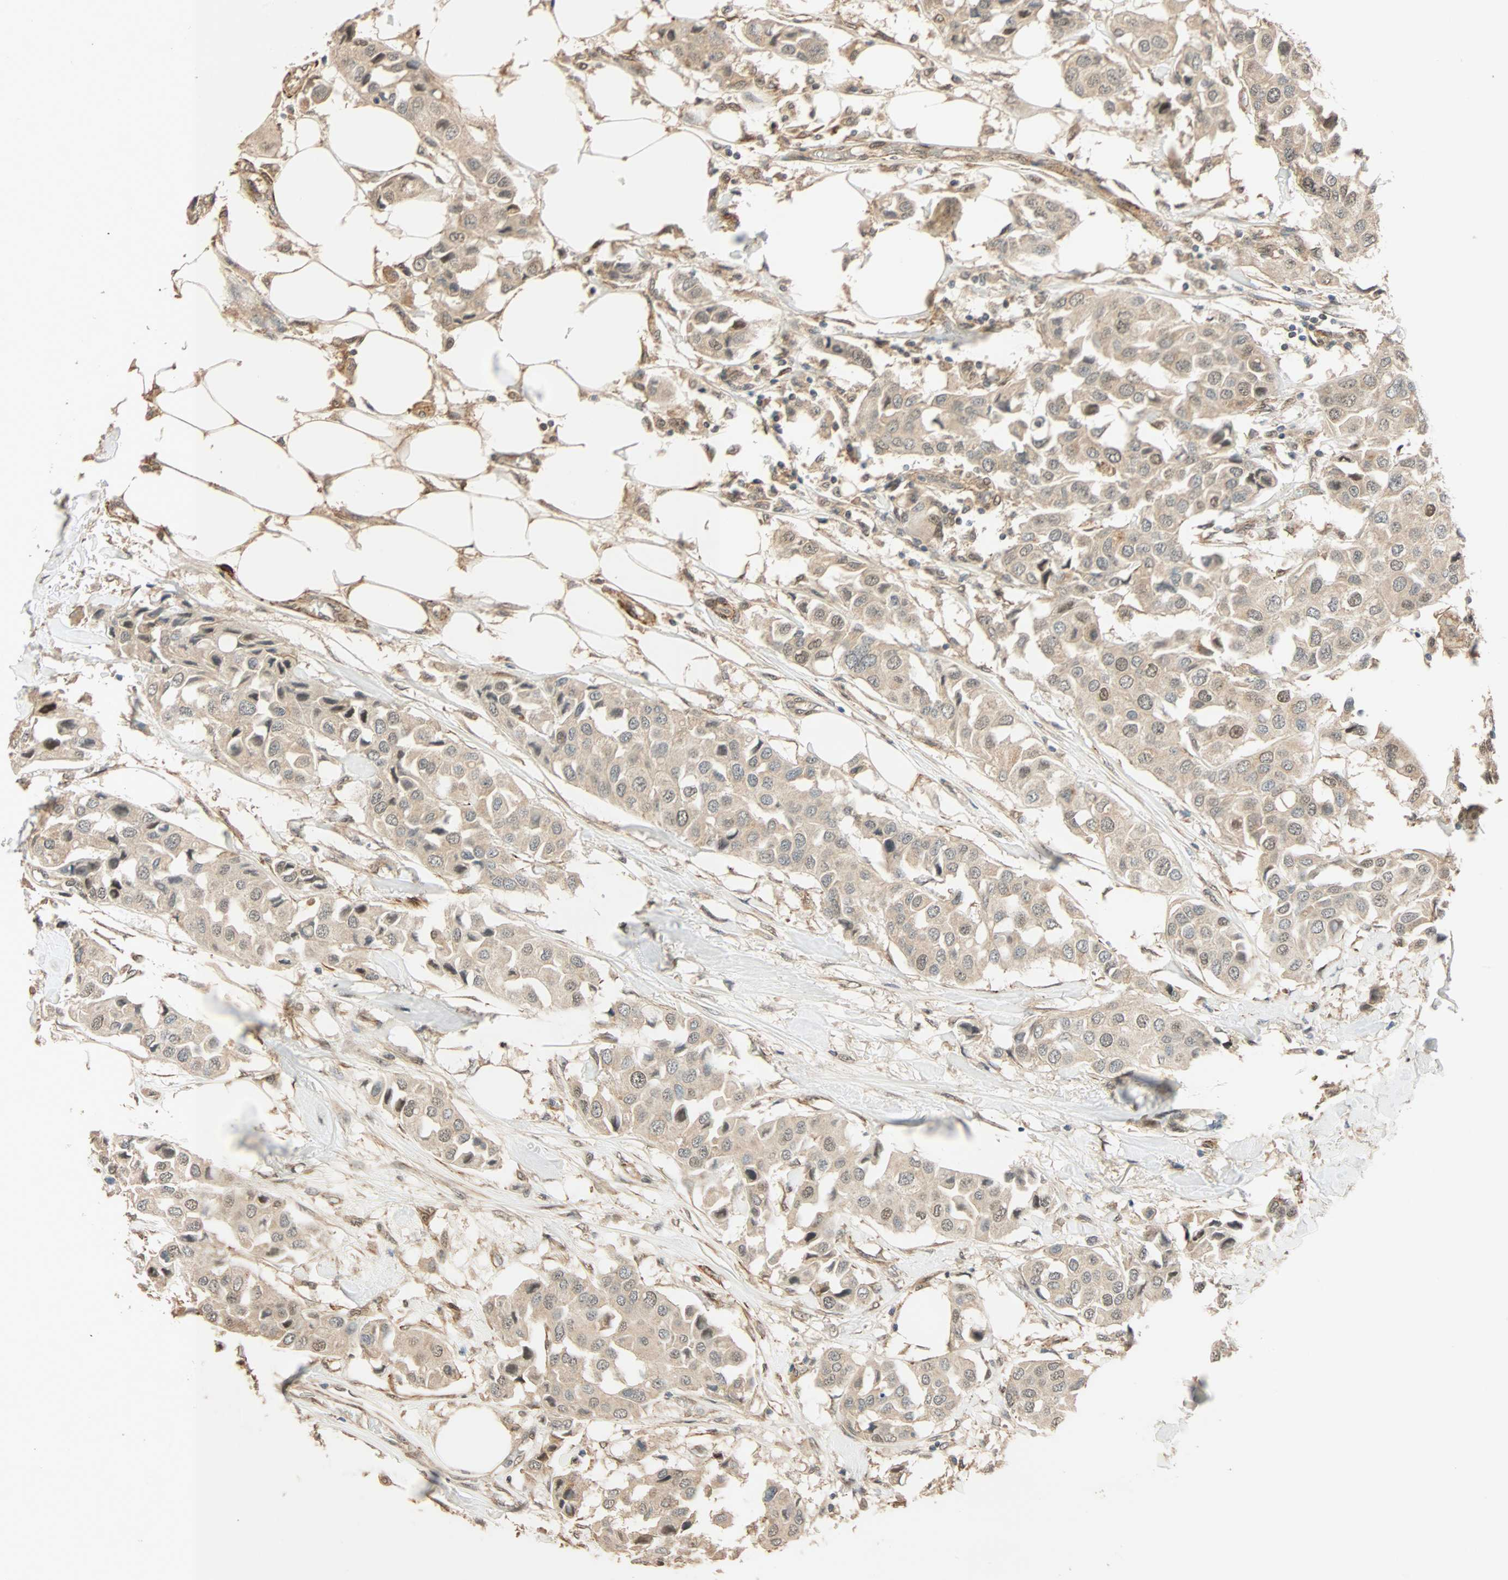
{"staining": {"intensity": "moderate", "quantity": ">75%", "location": "cytoplasmic/membranous,nuclear"}, "tissue": "breast cancer", "cell_type": "Tumor cells", "image_type": "cancer", "snomed": [{"axis": "morphology", "description": "Duct carcinoma"}, {"axis": "topography", "description": "Breast"}], "caption": "Tumor cells display medium levels of moderate cytoplasmic/membranous and nuclear positivity in approximately >75% of cells in breast cancer.", "gene": "QSER1", "patient": {"sex": "female", "age": 80}}